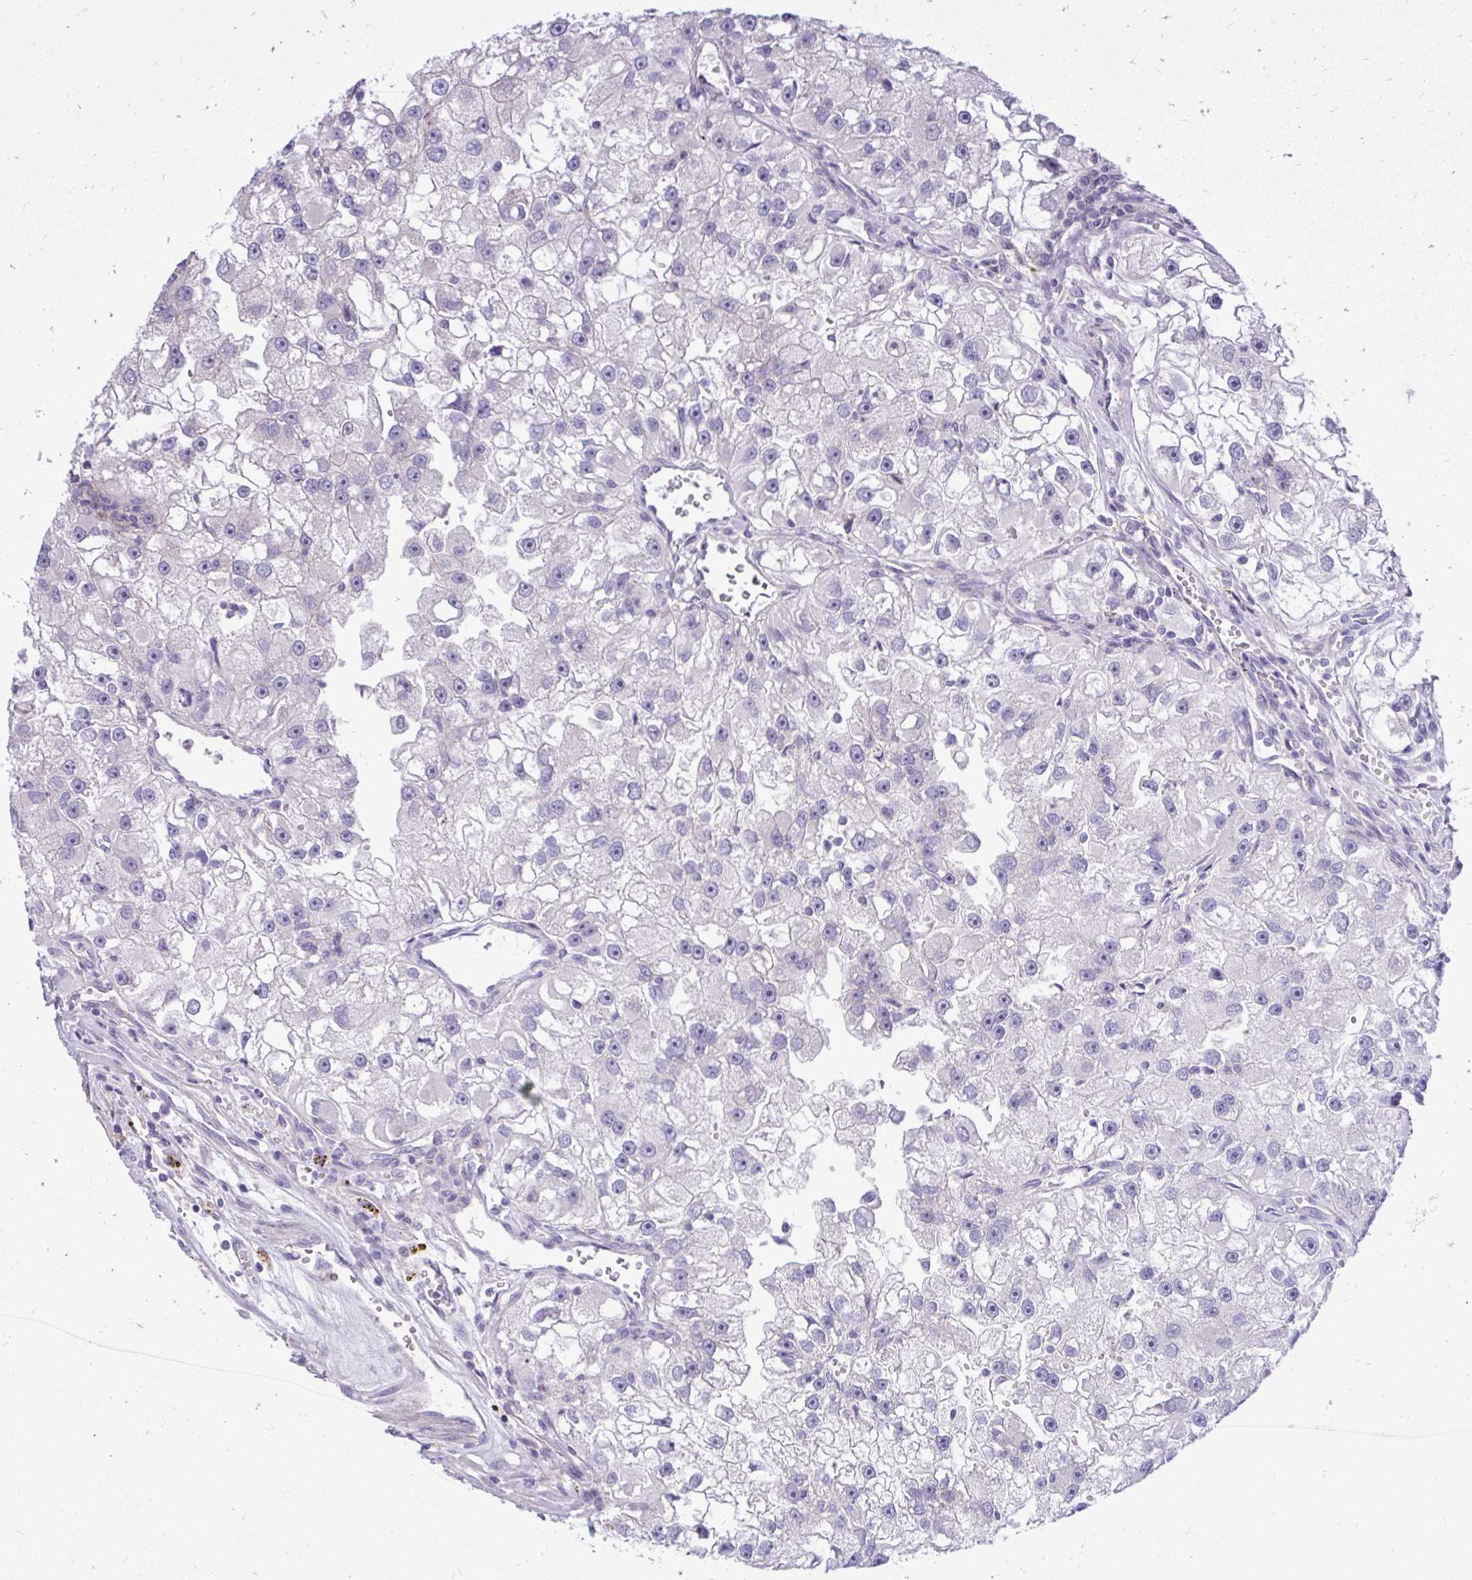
{"staining": {"intensity": "negative", "quantity": "none", "location": "none"}, "tissue": "renal cancer", "cell_type": "Tumor cells", "image_type": "cancer", "snomed": [{"axis": "morphology", "description": "Adenocarcinoma, NOS"}, {"axis": "topography", "description": "Kidney"}], "caption": "High power microscopy micrograph of an immunohistochemistry (IHC) micrograph of renal cancer, revealing no significant positivity in tumor cells. Nuclei are stained in blue.", "gene": "GRK4", "patient": {"sex": "male", "age": 63}}